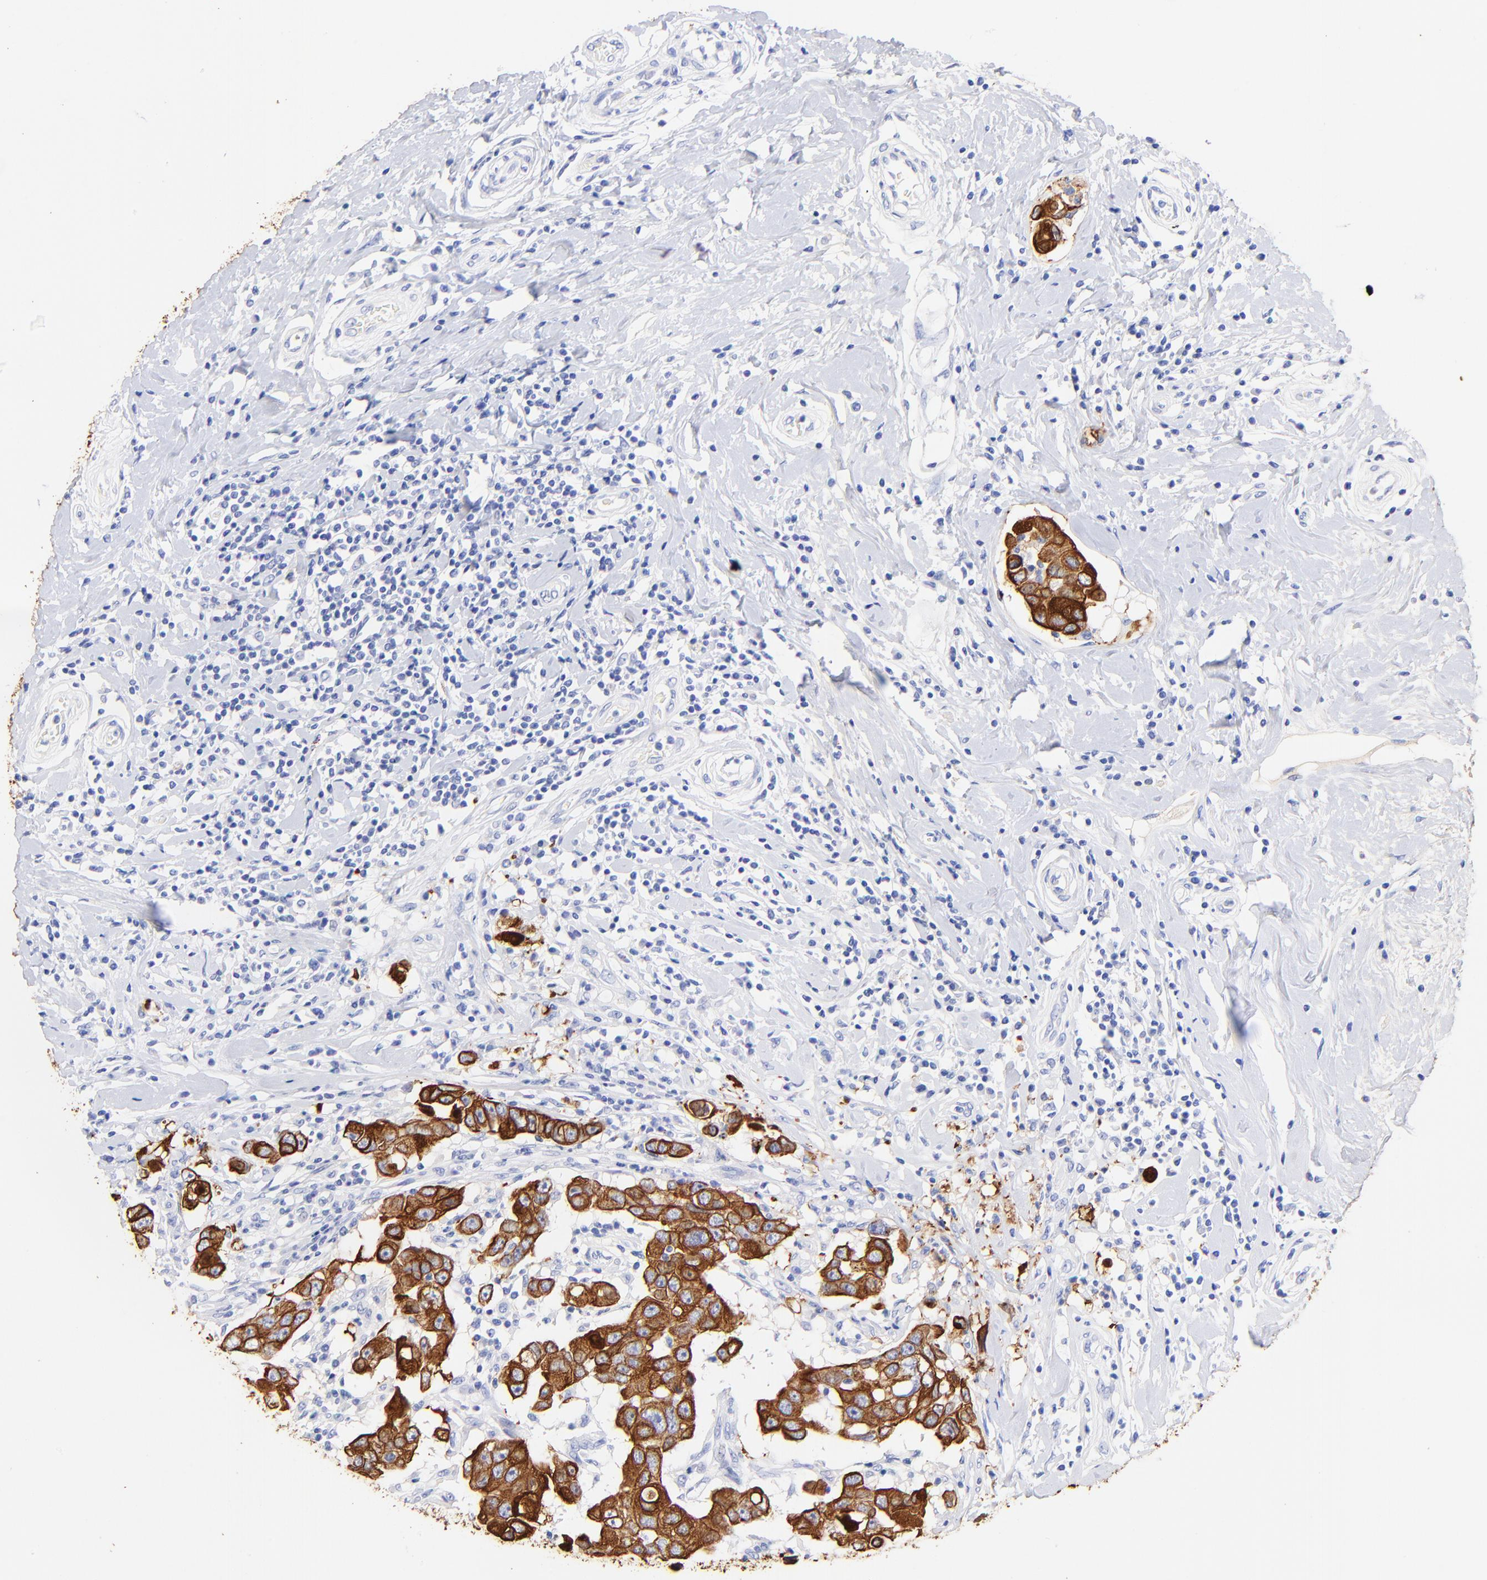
{"staining": {"intensity": "strong", "quantity": ">75%", "location": "cytoplasmic/membranous"}, "tissue": "breast cancer", "cell_type": "Tumor cells", "image_type": "cancer", "snomed": [{"axis": "morphology", "description": "Duct carcinoma"}, {"axis": "topography", "description": "Breast"}], "caption": "Human breast cancer stained with a brown dye demonstrates strong cytoplasmic/membranous positive positivity in approximately >75% of tumor cells.", "gene": "KRT19", "patient": {"sex": "female", "age": 27}}